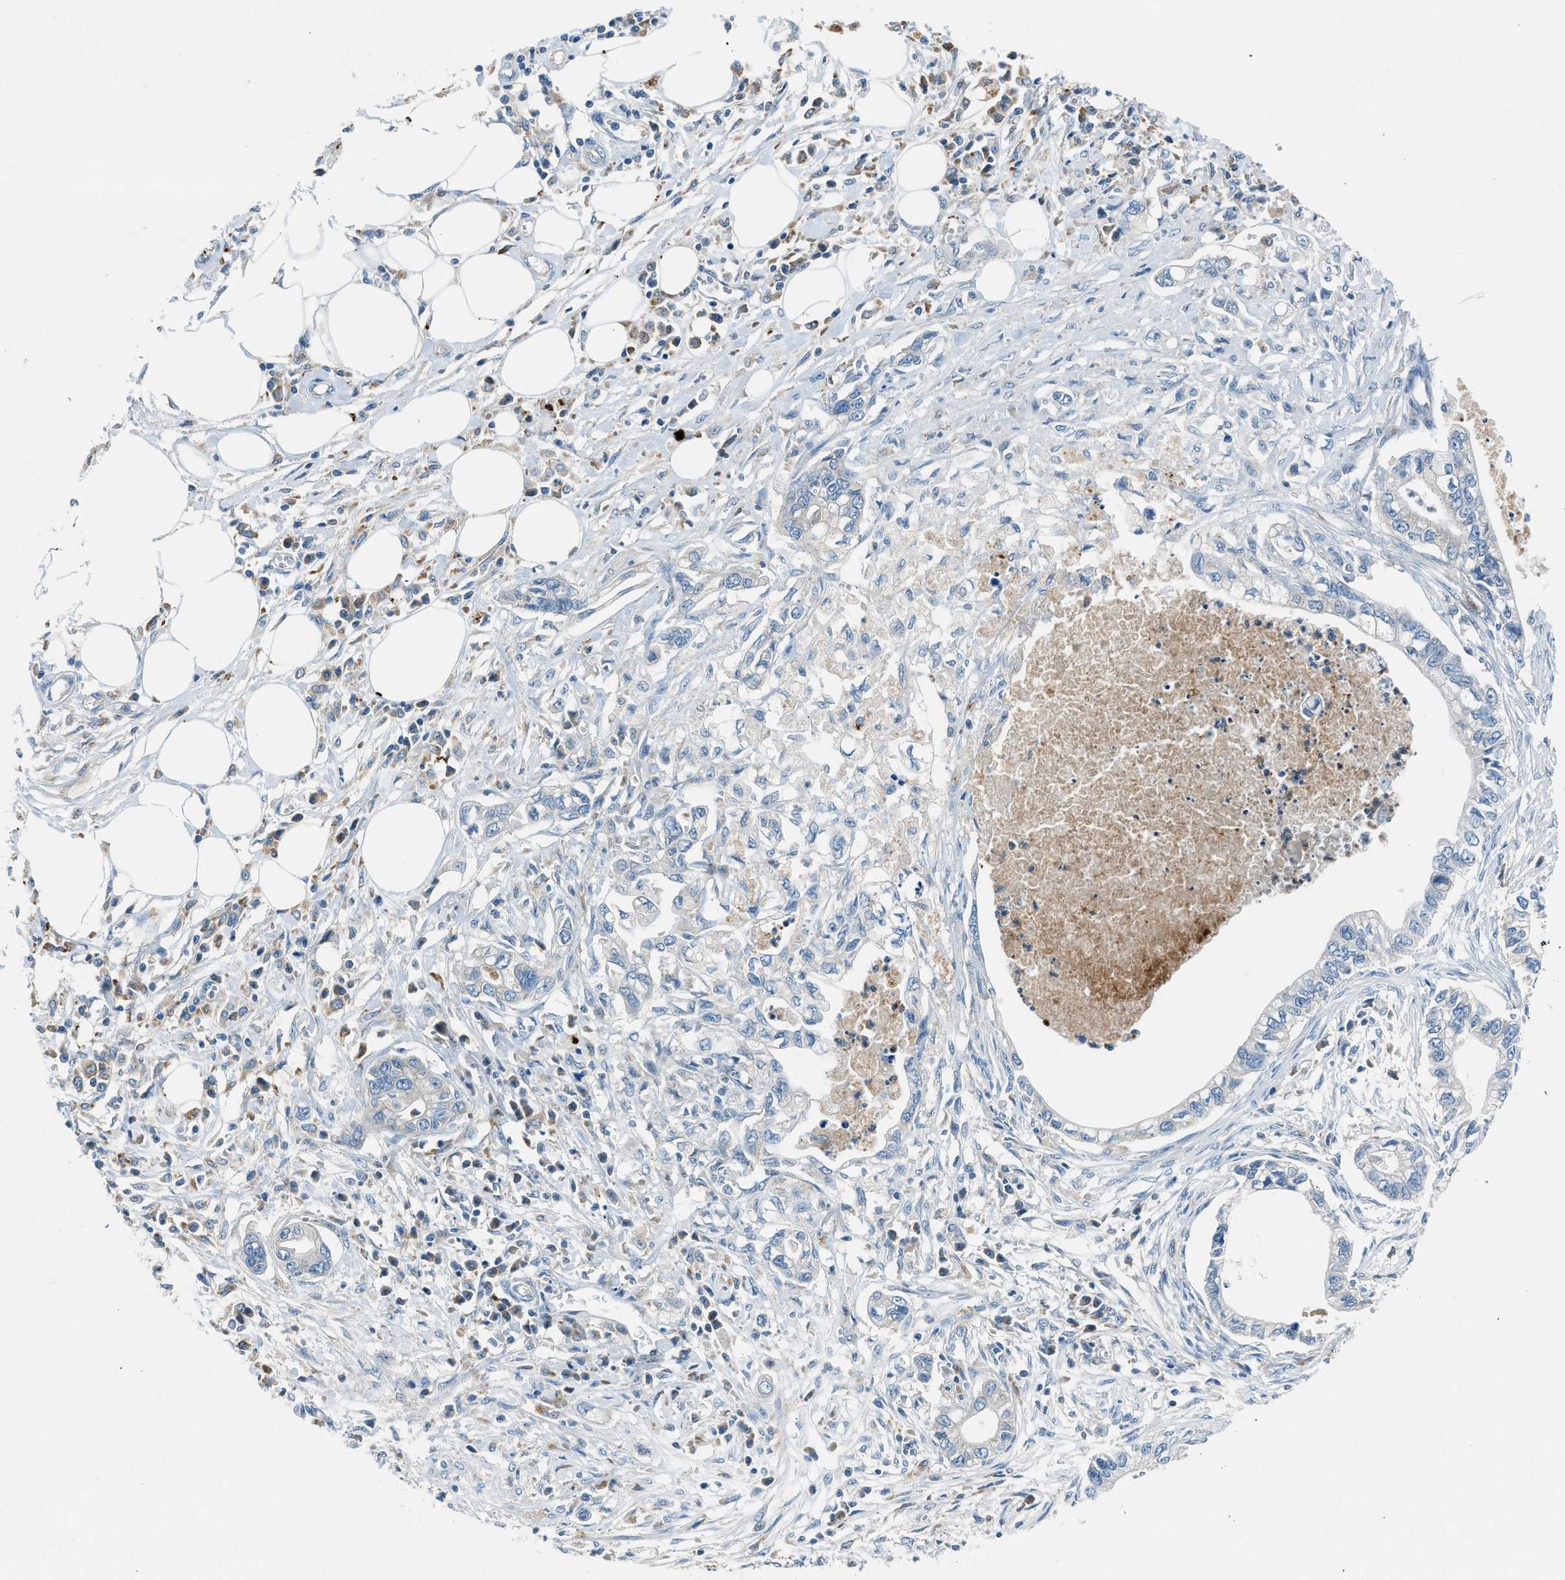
{"staining": {"intensity": "negative", "quantity": "none", "location": "none"}, "tissue": "pancreatic cancer", "cell_type": "Tumor cells", "image_type": "cancer", "snomed": [{"axis": "morphology", "description": "Adenocarcinoma, NOS"}, {"axis": "topography", "description": "Pancreas"}], "caption": "Pancreatic cancer stained for a protein using immunohistochemistry (IHC) shows no expression tumor cells.", "gene": "BMP1", "patient": {"sex": "male", "age": 56}}